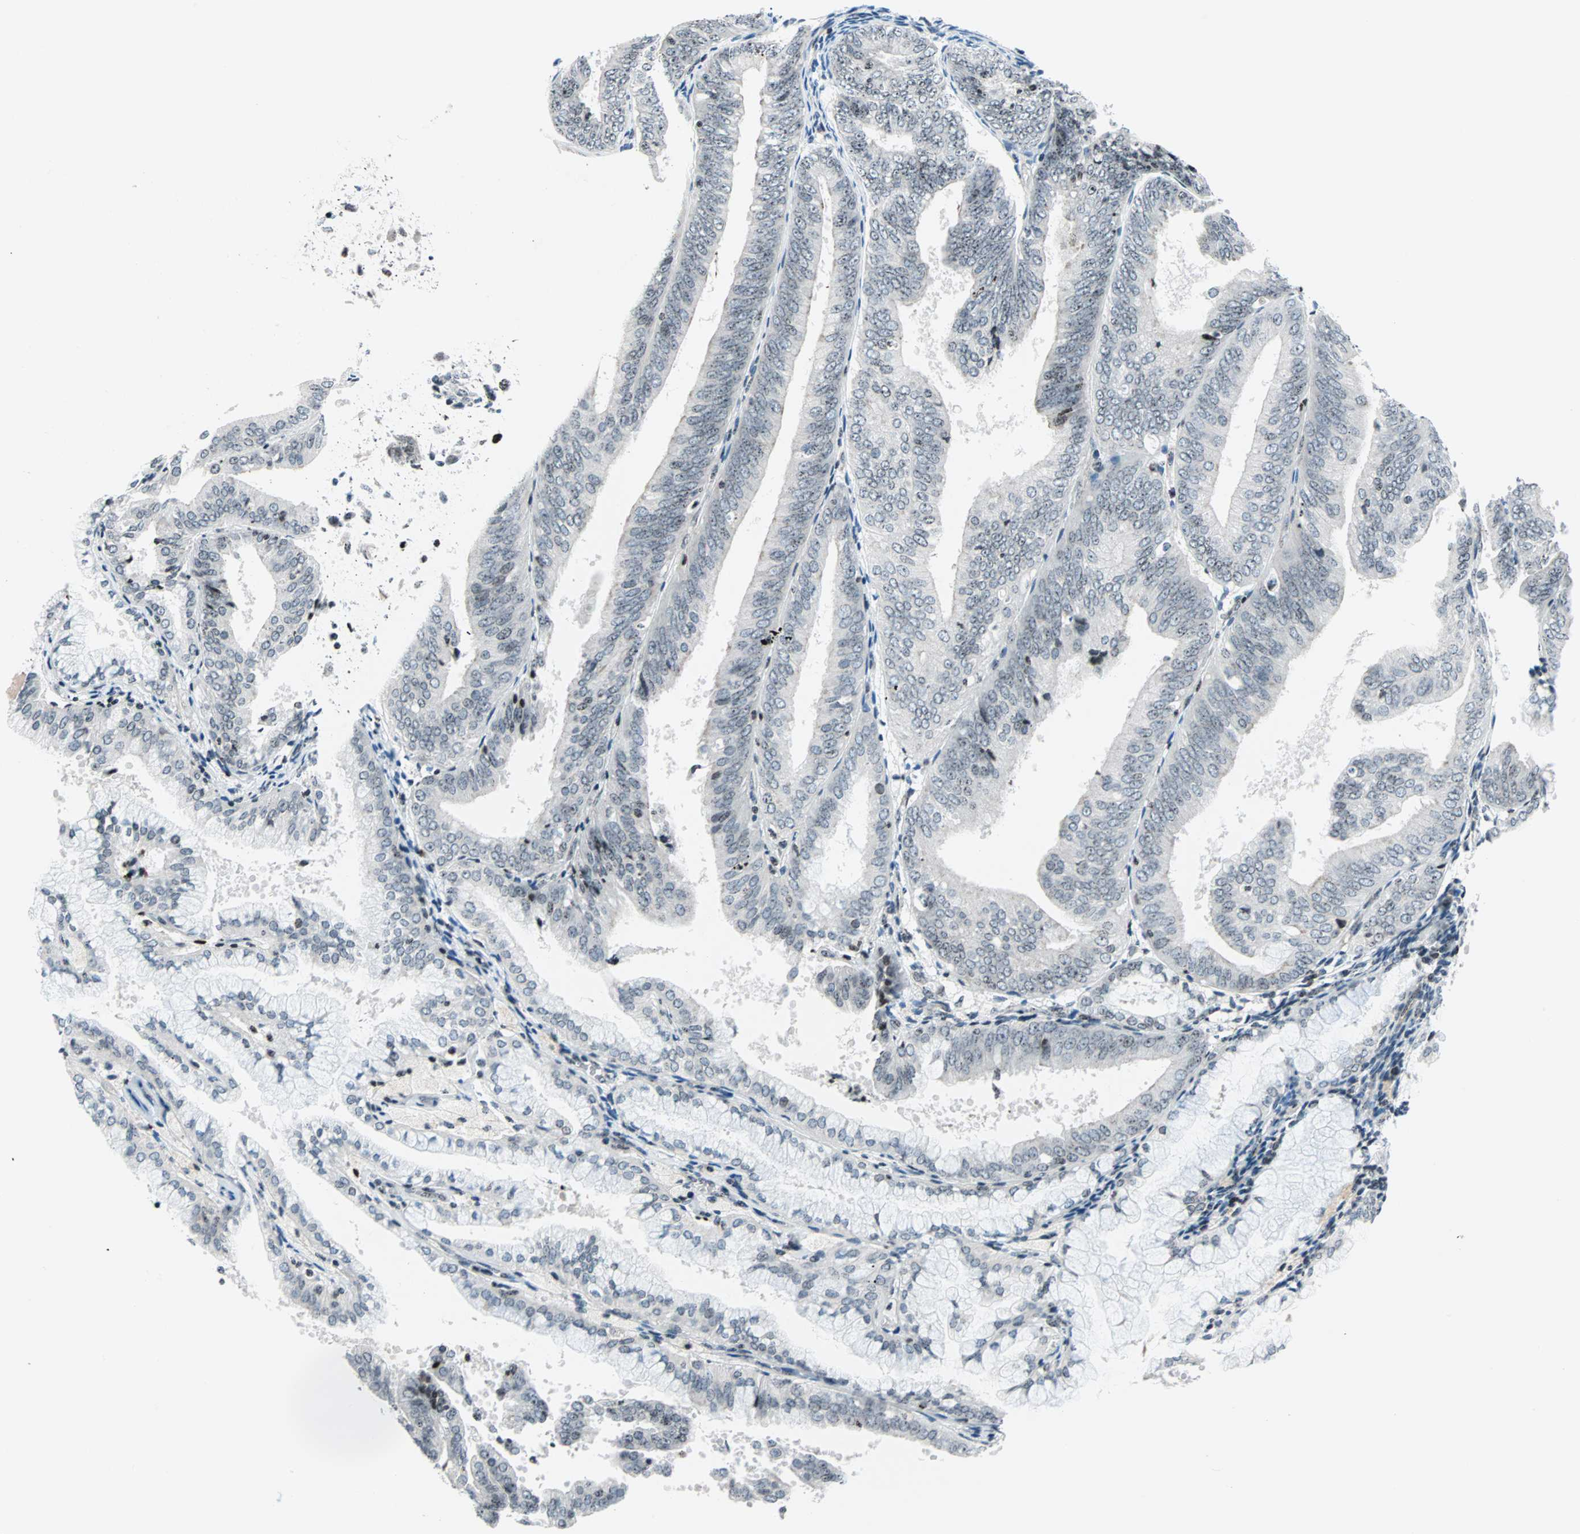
{"staining": {"intensity": "weak", "quantity": ">75%", "location": "nuclear"}, "tissue": "endometrial cancer", "cell_type": "Tumor cells", "image_type": "cancer", "snomed": [{"axis": "morphology", "description": "Adenocarcinoma, NOS"}, {"axis": "topography", "description": "Endometrium"}], "caption": "Endometrial cancer stained with a brown dye demonstrates weak nuclear positive expression in about >75% of tumor cells.", "gene": "CENPA", "patient": {"sex": "female", "age": 63}}